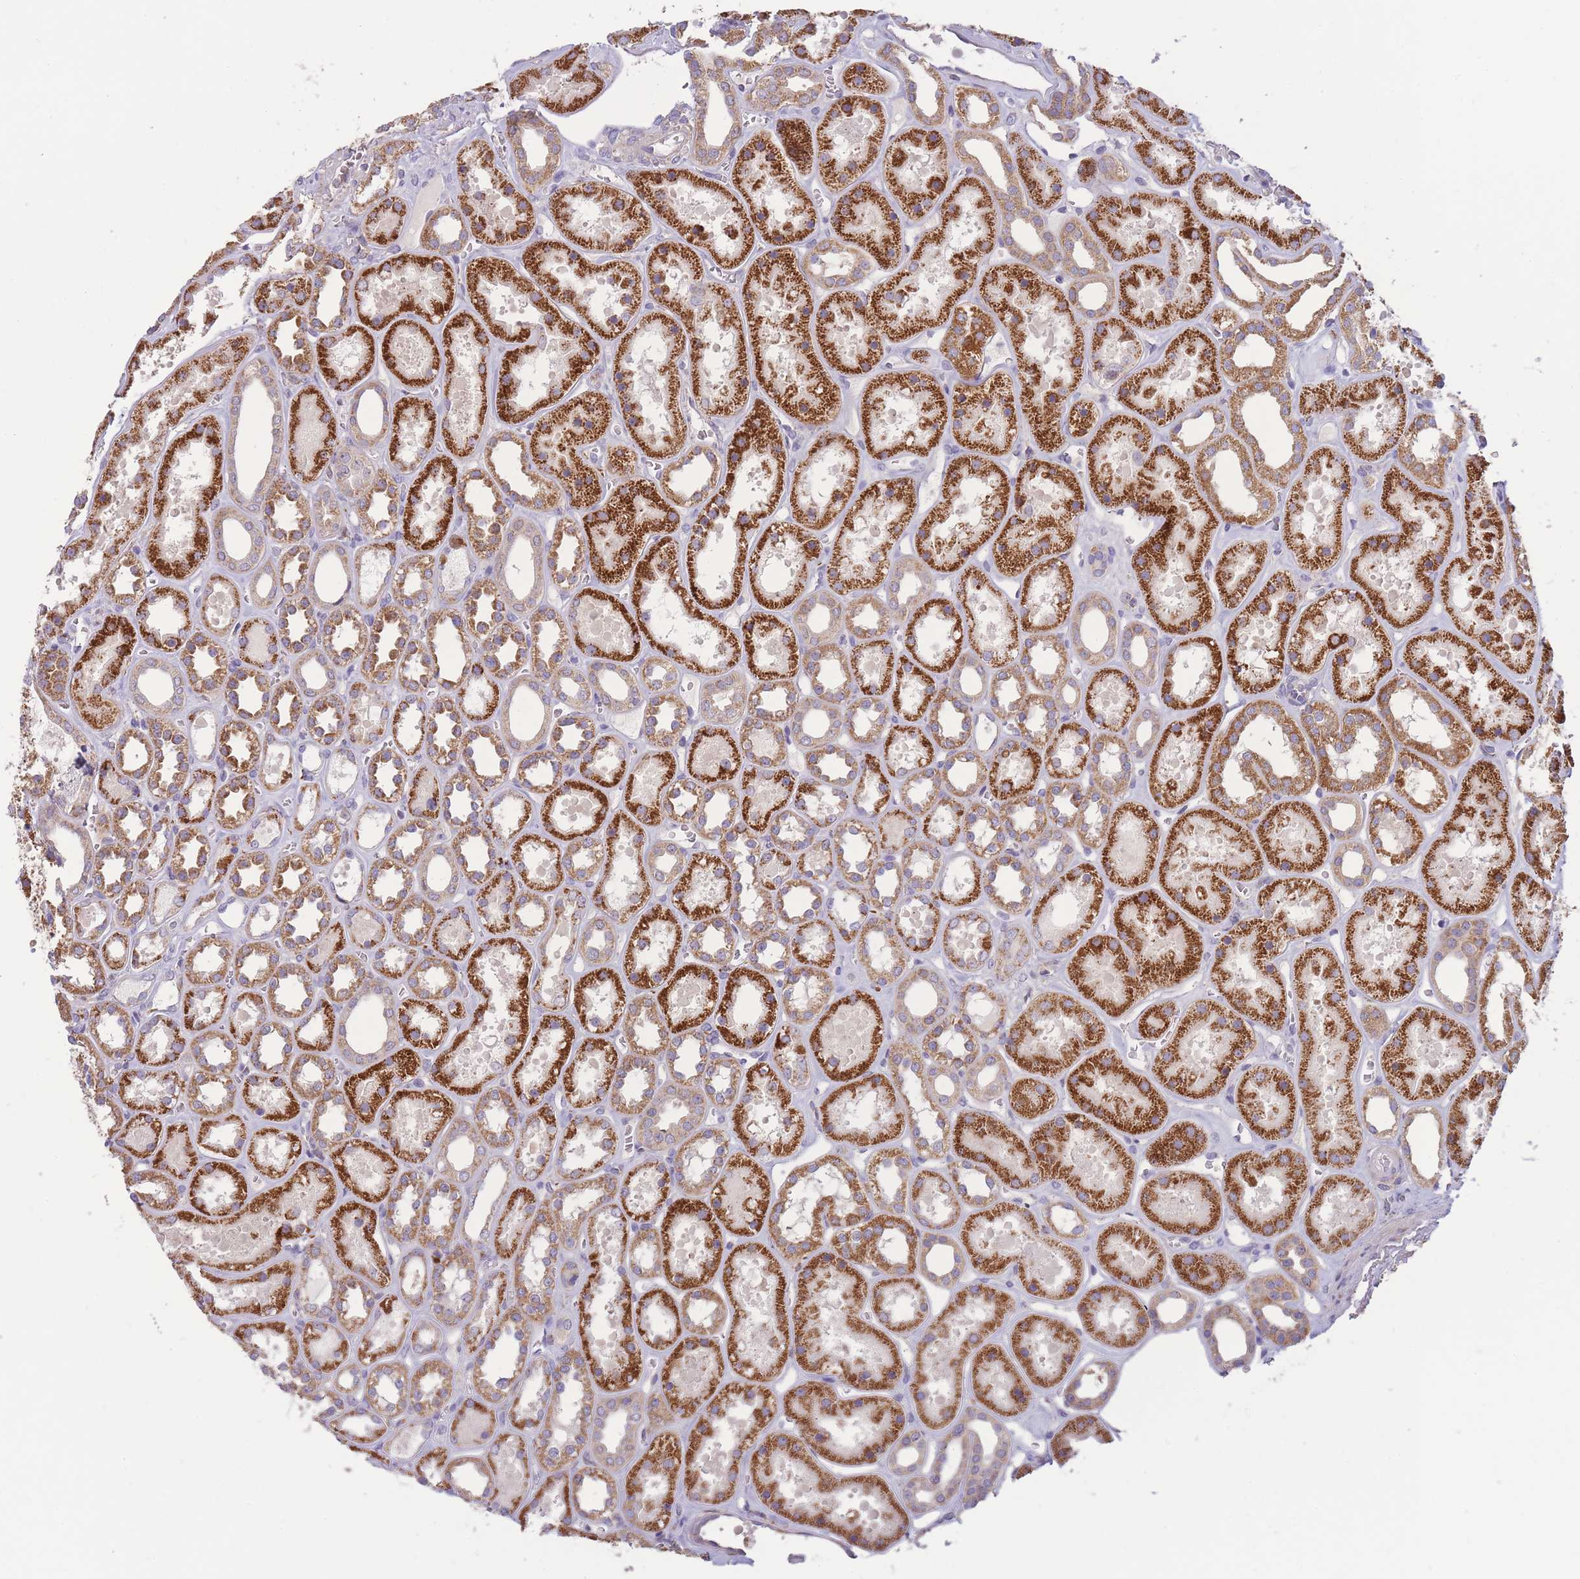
{"staining": {"intensity": "negative", "quantity": "none", "location": "none"}, "tissue": "kidney", "cell_type": "Cells in glomeruli", "image_type": "normal", "snomed": [{"axis": "morphology", "description": "Normal tissue, NOS"}, {"axis": "topography", "description": "Kidney"}], "caption": "DAB (3,3'-diaminobenzidine) immunohistochemical staining of unremarkable kidney exhibits no significant staining in cells in glomeruli. Brightfield microscopy of immunohistochemistry stained with DAB (brown) and hematoxylin (blue), captured at high magnification.", "gene": "SLC25A42", "patient": {"sex": "female", "age": 41}}